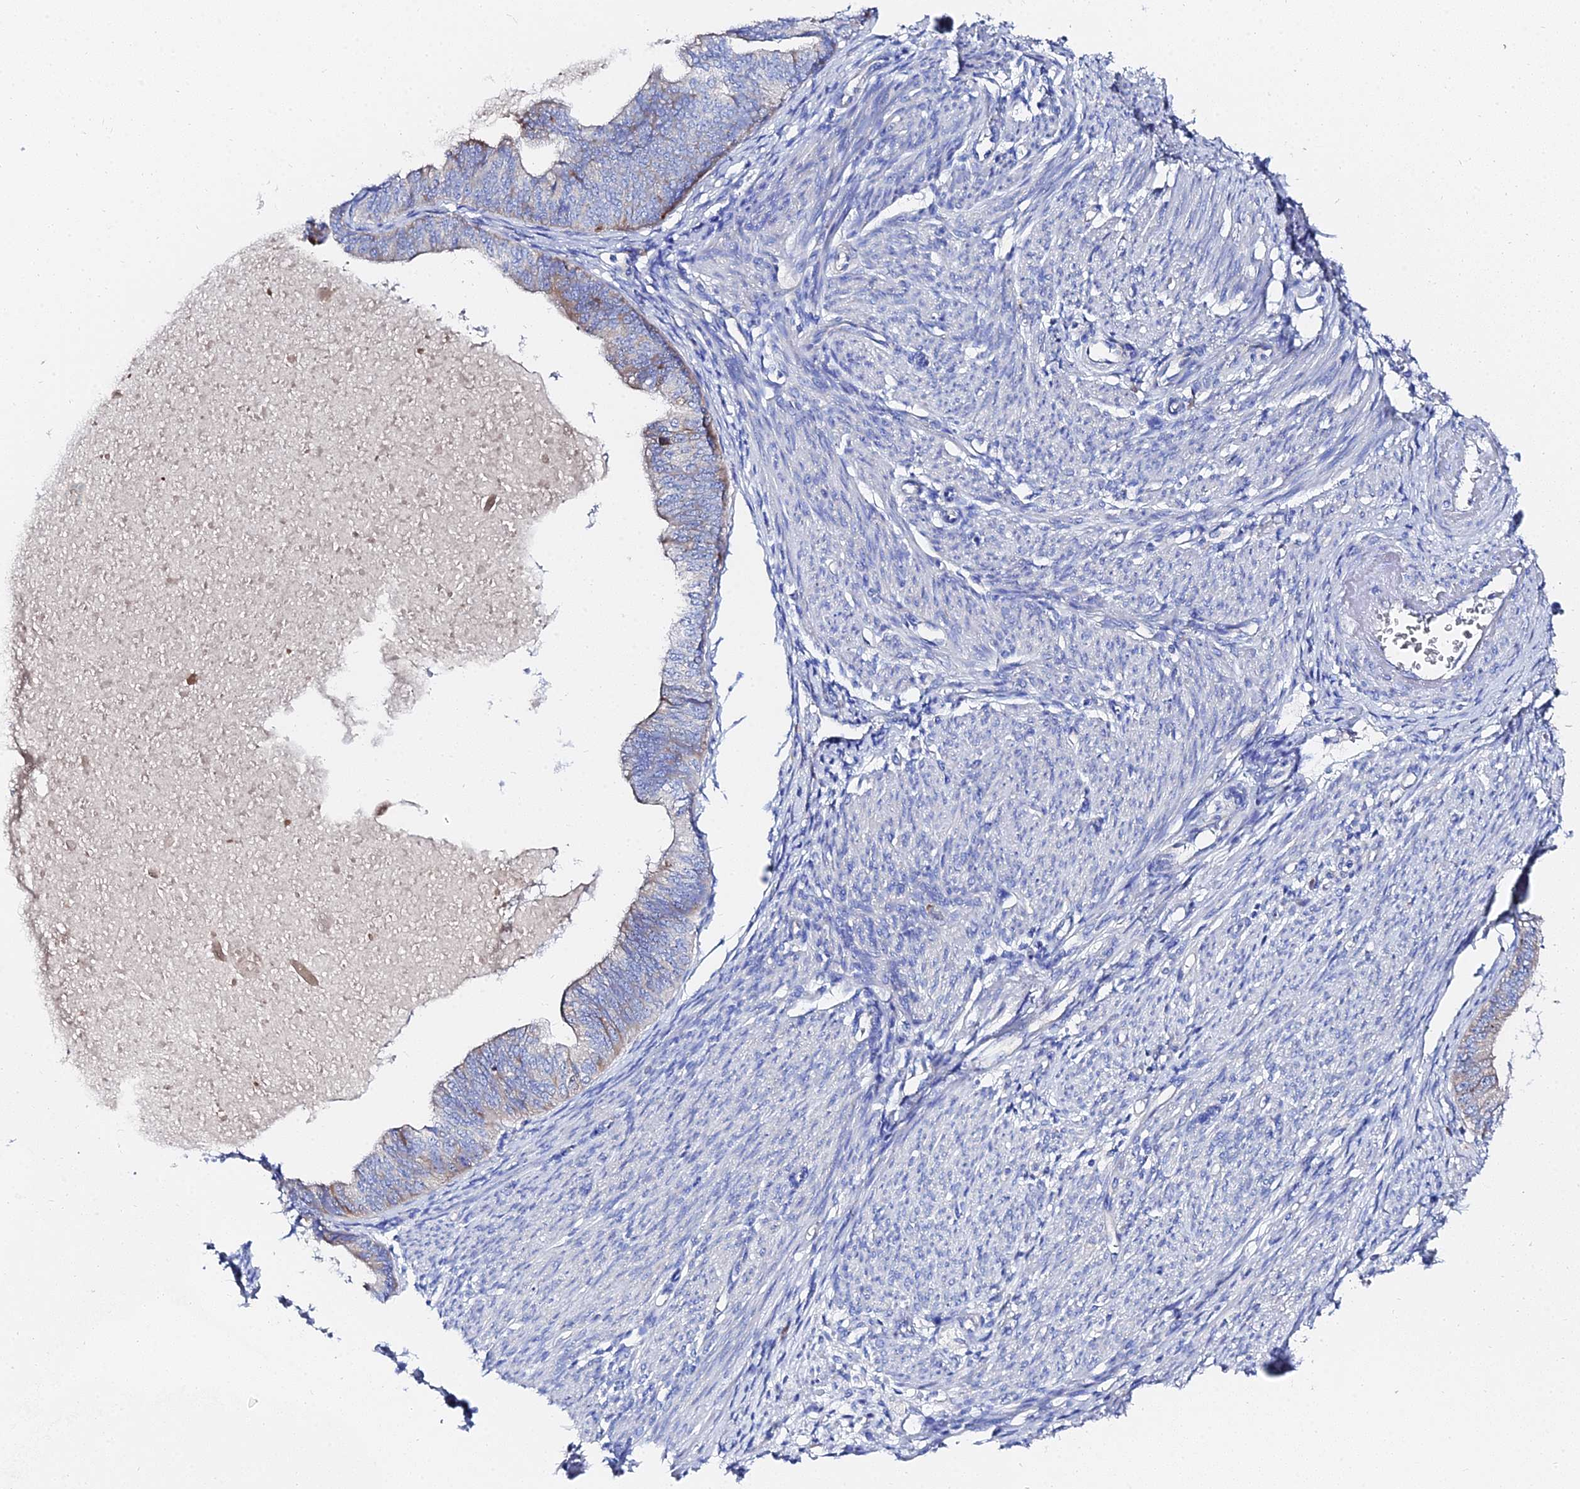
{"staining": {"intensity": "strong", "quantity": "<25%", "location": "cytoplasmic/membranous"}, "tissue": "endometrial cancer", "cell_type": "Tumor cells", "image_type": "cancer", "snomed": [{"axis": "morphology", "description": "Adenocarcinoma, NOS"}, {"axis": "topography", "description": "Endometrium"}], "caption": "This histopathology image exhibits immunohistochemistry (IHC) staining of endometrial cancer, with medium strong cytoplasmic/membranous staining in about <25% of tumor cells.", "gene": "PTTG1", "patient": {"sex": "female", "age": 68}}